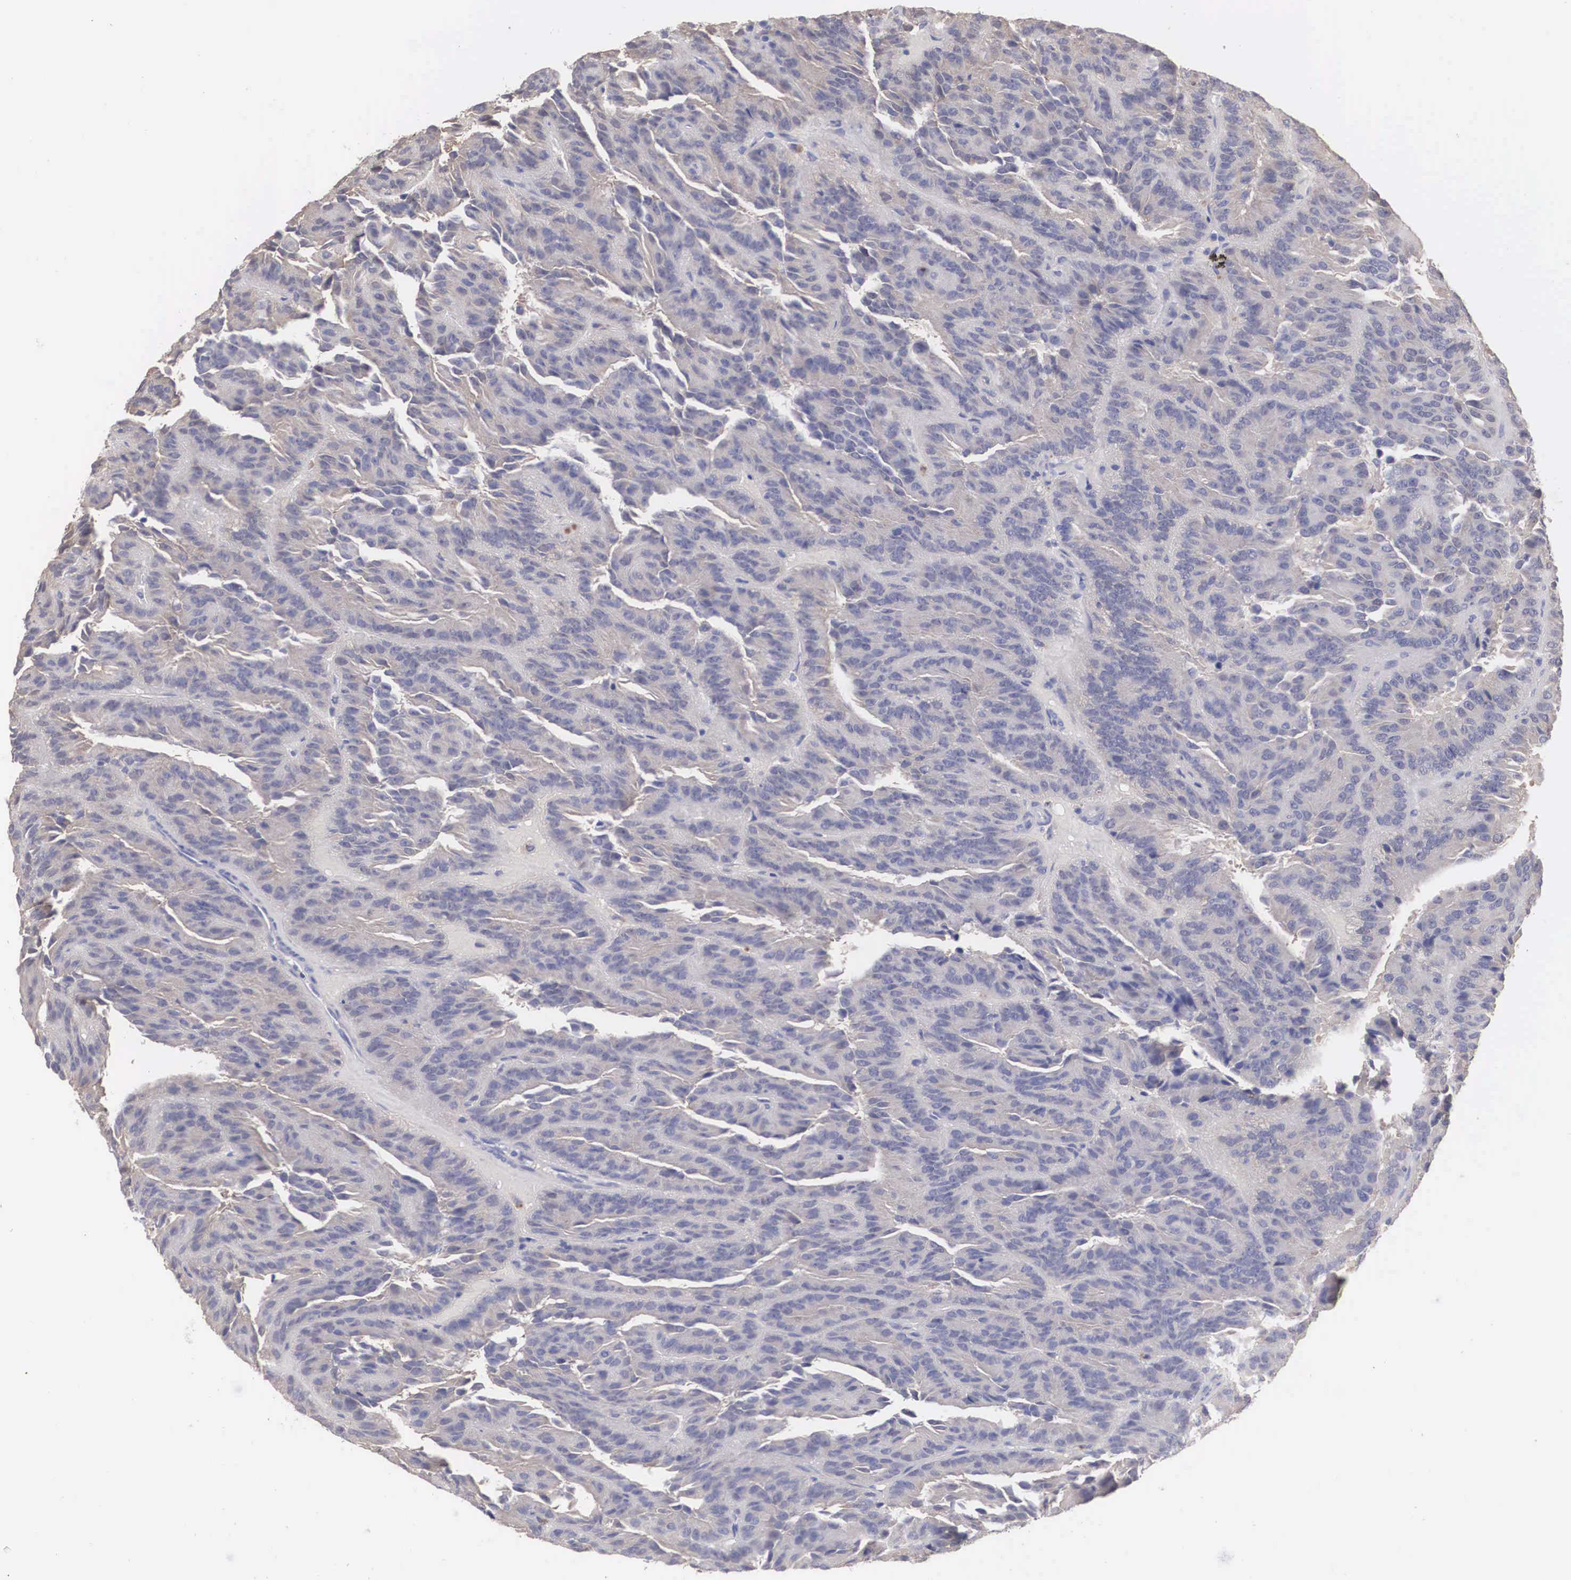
{"staining": {"intensity": "weak", "quantity": "25%-75%", "location": "cytoplasmic/membranous"}, "tissue": "renal cancer", "cell_type": "Tumor cells", "image_type": "cancer", "snomed": [{"axis": "morphology", "description": "Adenocarcinoma, NOS"}, {"axis": "topography", "description": "Kidney"}], "caption": "Adenocarcinoma (renal) stained for a protein (brown) shows weak cytoplasmic/membranous positive positivity in approximately 25%-75% of tumor cells.", "gene": "ABHD4", "patient": {"sex": "male", "age": 46}}